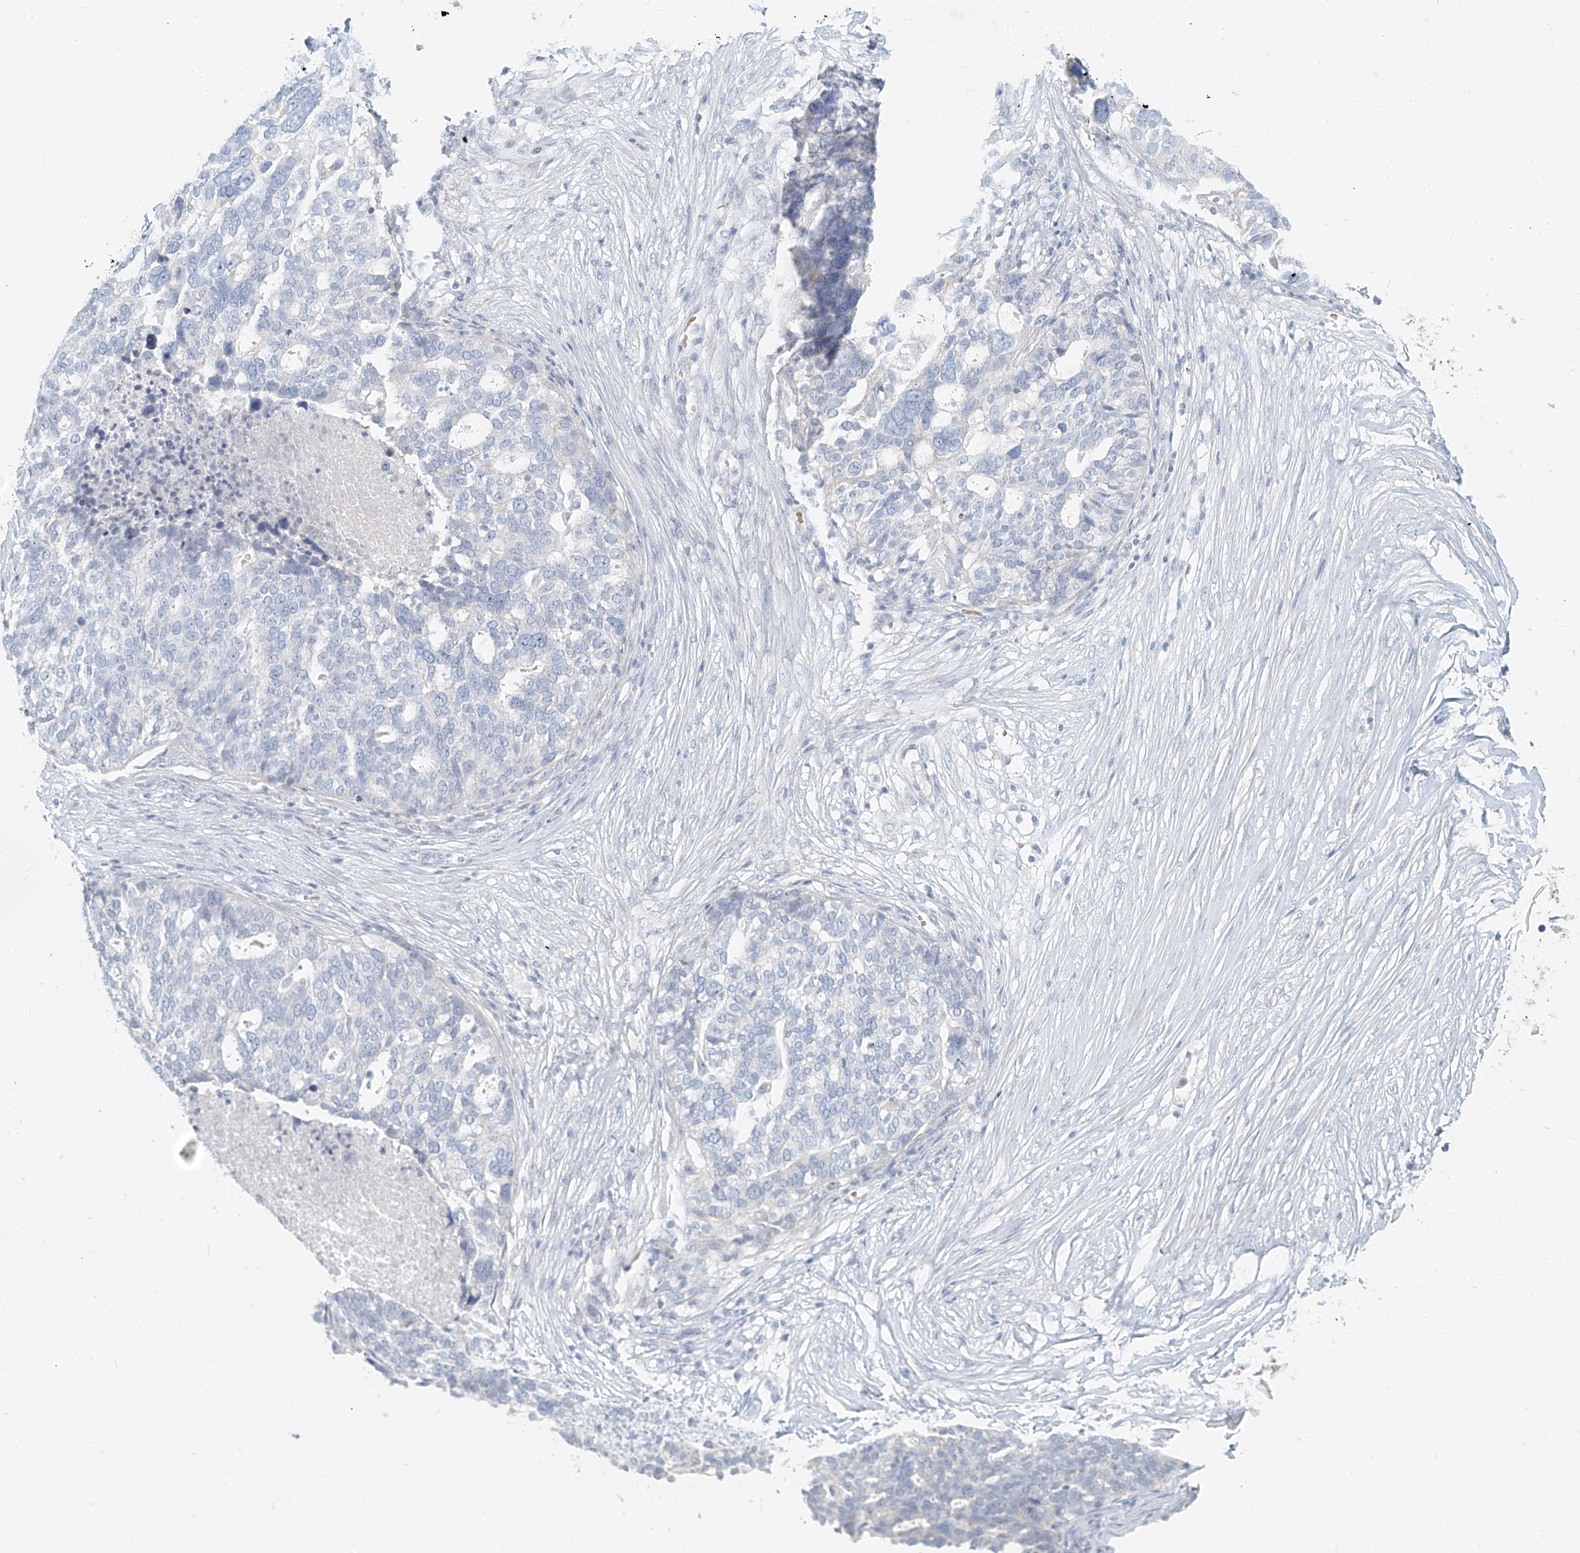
{"staining": {"intensity": "negative", "quantity": "none", "location": "none"}, "tissue": "ovarian cancer", "cell_type": "Tumor cells", "image_type": "cancer", "snomed": [{"axis": "morphology", "description": "Cystadenocarcinoma, serous, NOS"}, {"axis": "topography", "description": "Ovary"}], "caption": "An image of ovarian cancer (serous cystadenocarcinoma) stained for a protein shows no brown staining in tumor cells. The staining was performed using DAB (3,3'-diaminobenzidine) to visualize the protein expression in brown, while the nuclei were stained in blue with hematoxylin (Magnification: 20x).", "gene": "PGC", "patient": {"sex": "female", "age": 59}}